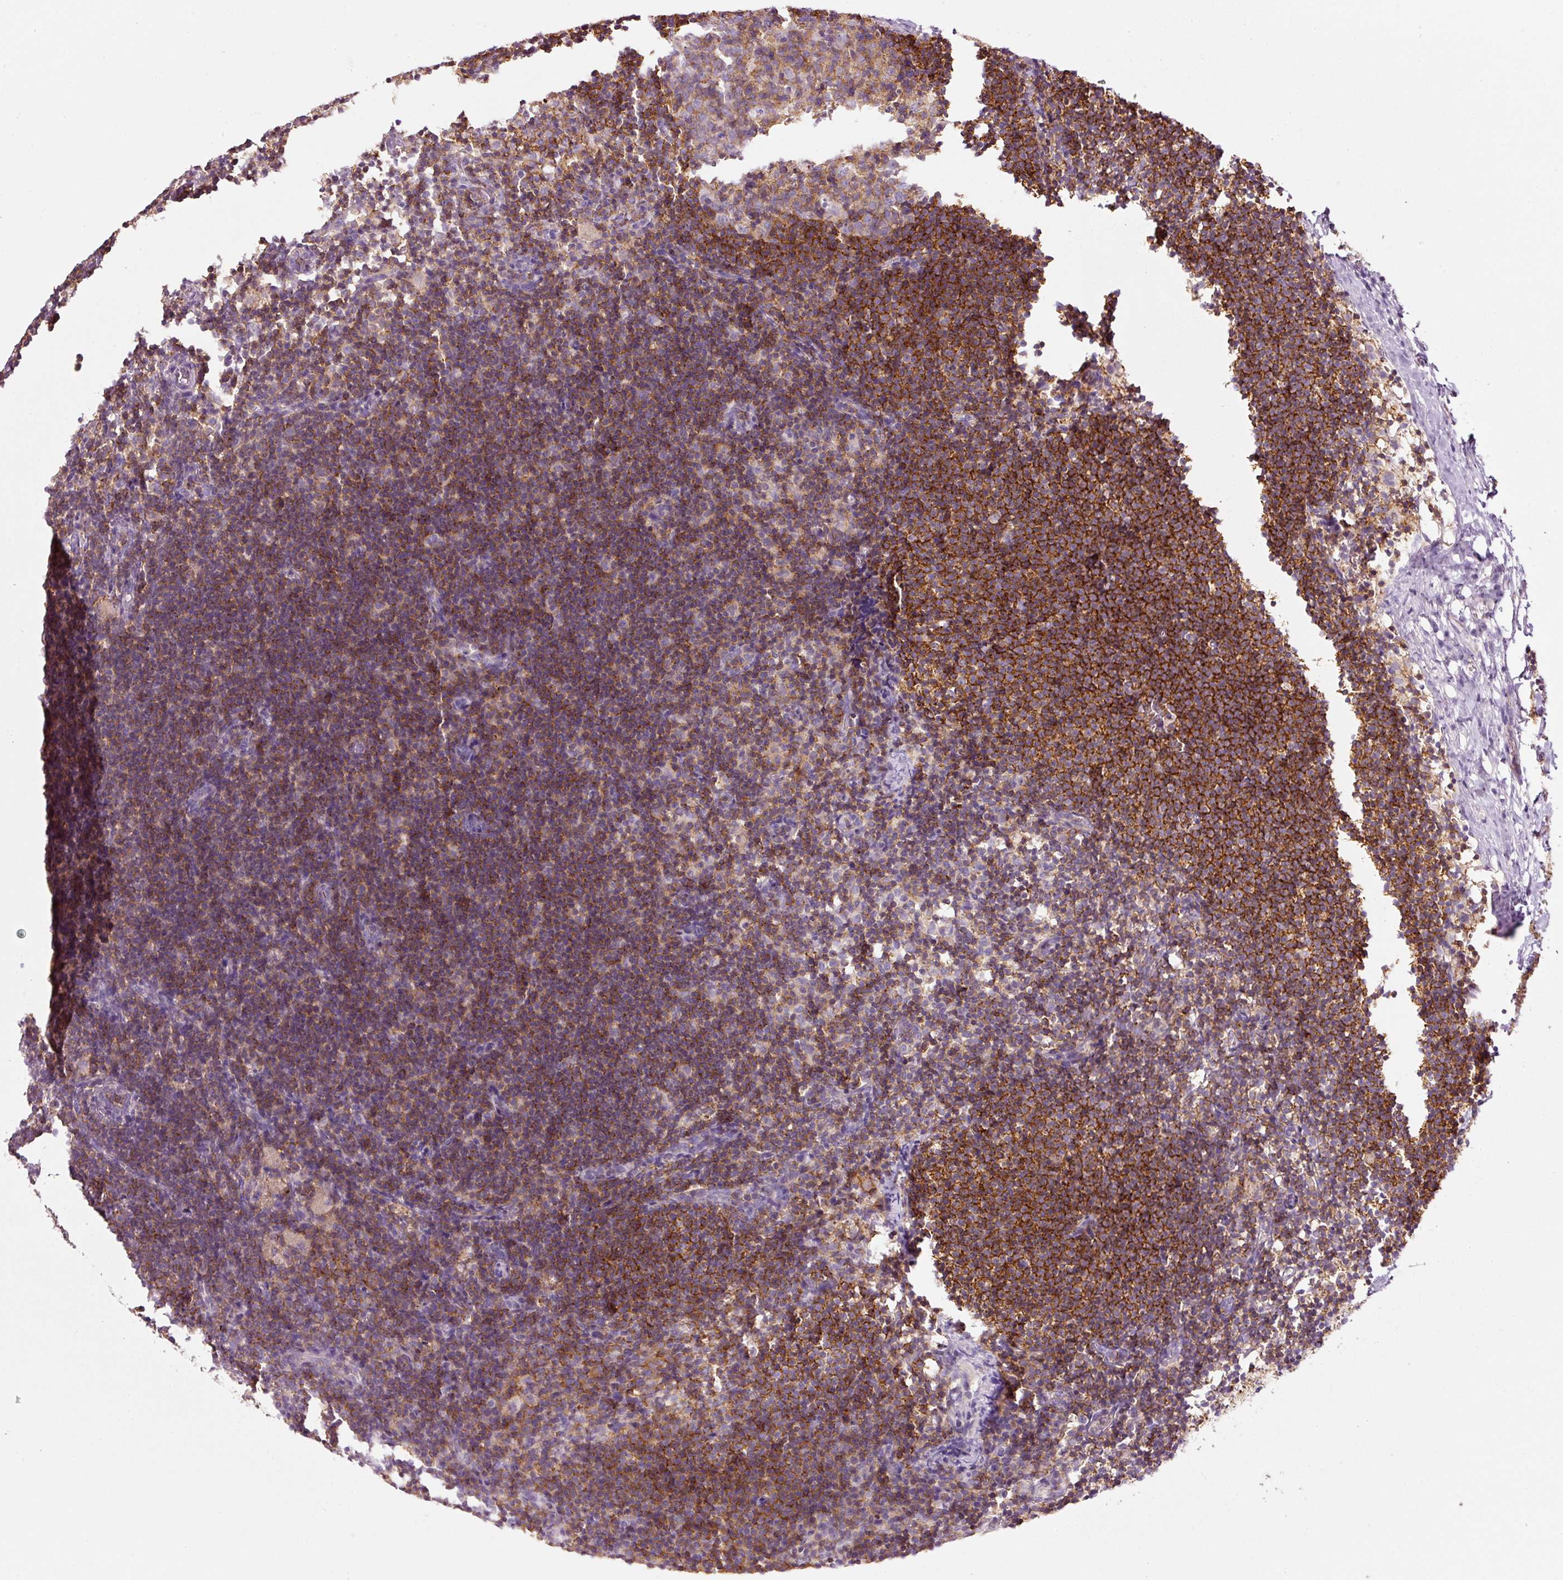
{"staining": {"intensity": "moderate", "quantity": ">75%", "location": "cytoplasmic/membranous"}, "tissue": "lymph node", "cell_type": "Germinal center cells", "image_type": "normal", "snomed": [{"axis": "morphology", "description": "Normal tissue, NOS"}, {"axis": "topography", "description": "Lymph node"}], "caption": "The histopathology image reveals staining of normal lymph node, revealing moderate cytoplasmic/membranous protein expression (brown color) within germinal center cells. (Brightfield microscopy of DAB IHC at high magnification).", "gene": "SIPA1", "patient": {"sex": "male", "age": 49}}